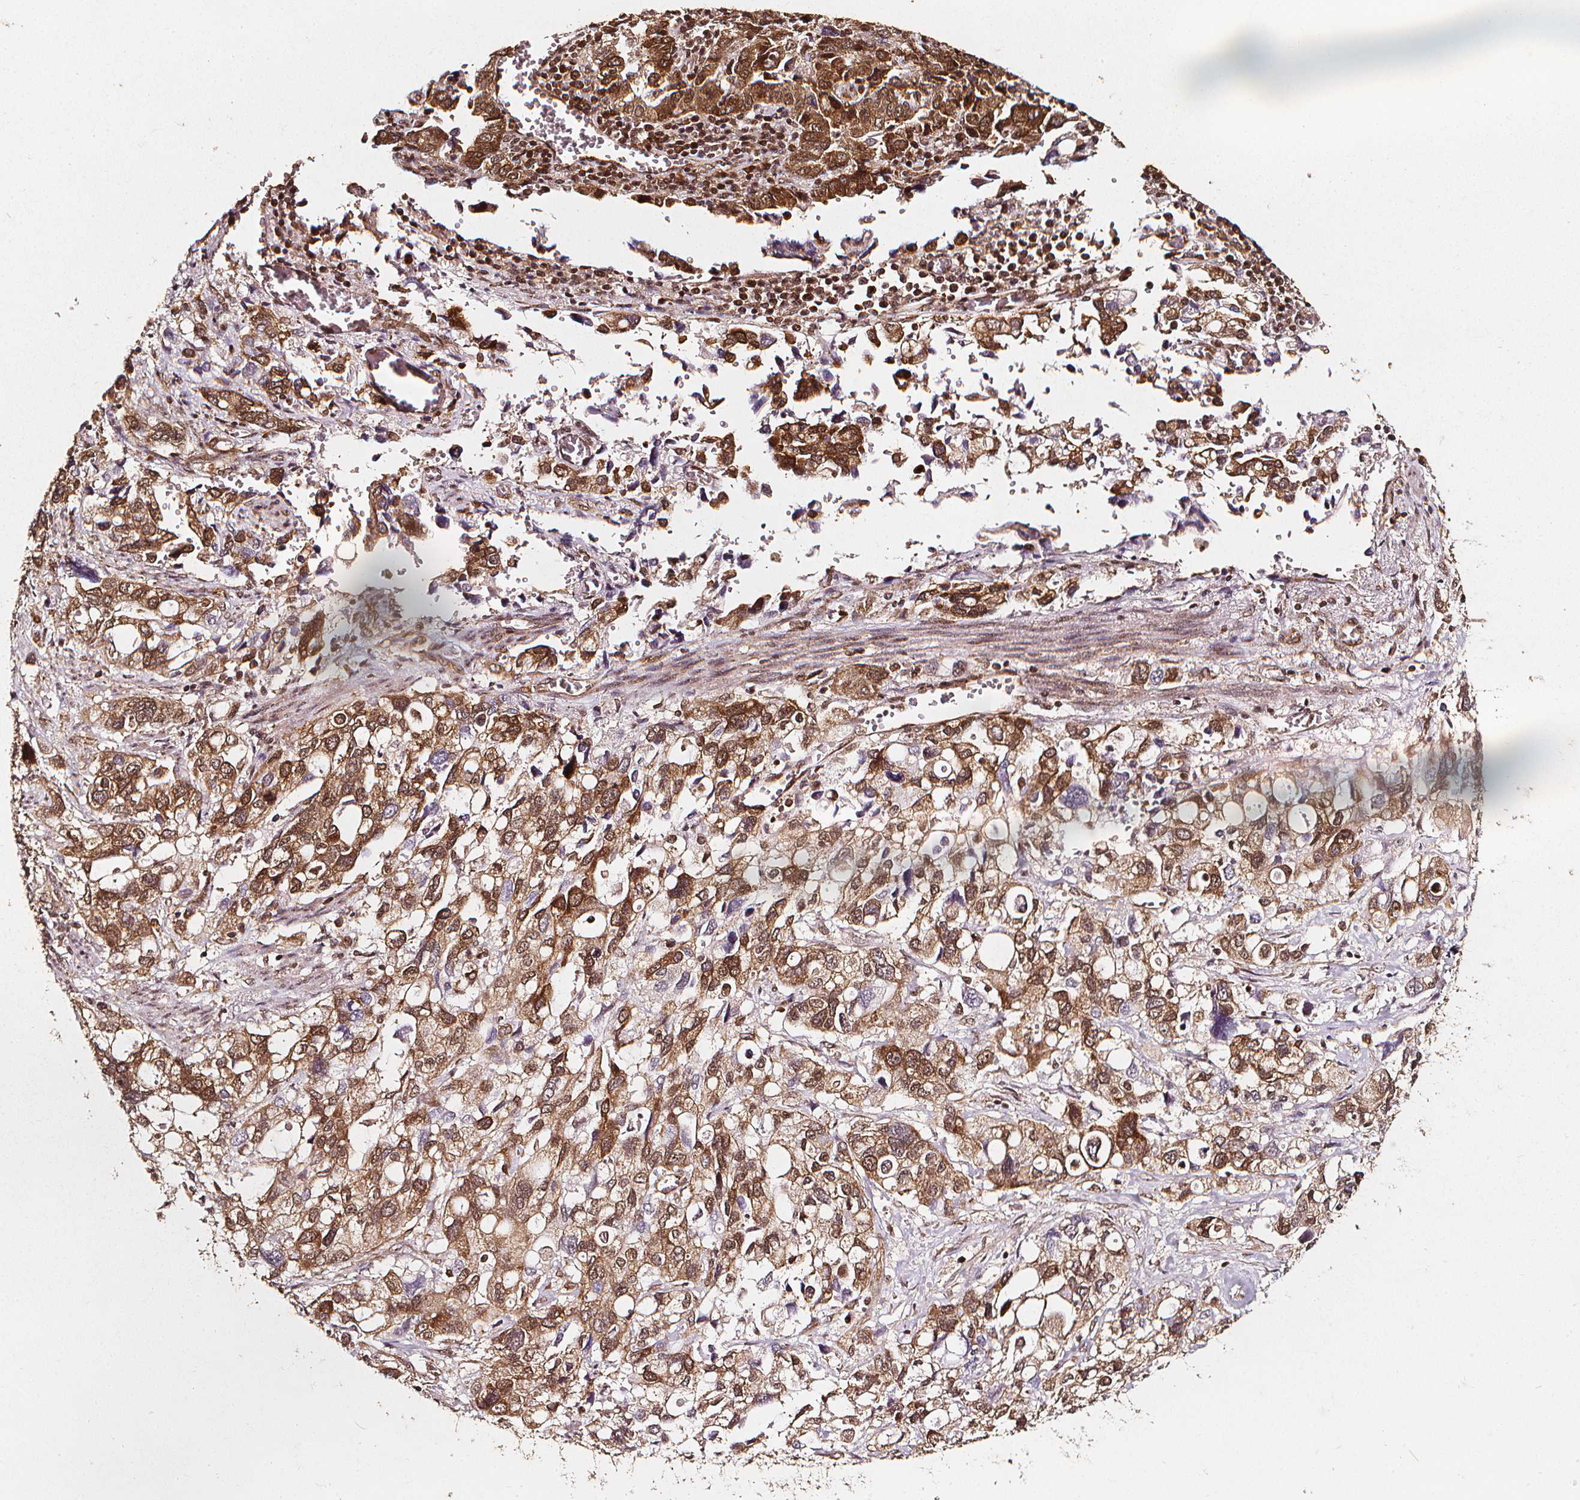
{"staining": {"intensity": "moderate", "quantity": ">75%", "location": "cytoplasmic/membranous,nuclear"}, "tissue": "stomach cancer", "cell_type": "Tumor cells", "image_type": "cancer", "snomed": [{"axis": "morphology", "description": "Adenocarcinoma, NOS"}, {"axis": "topography", "description": "Stomach, upper"}], "caption": "High-power microscopy captured an immunohistochemistry micrograph of adenocarcinoma (stomach), revealing moderate cytoplasmic/membranous and nuclear staining in approximately >75% of tumor cells.", "gene": "SMN1", "patient": {"sex": "female", "age": 81}}